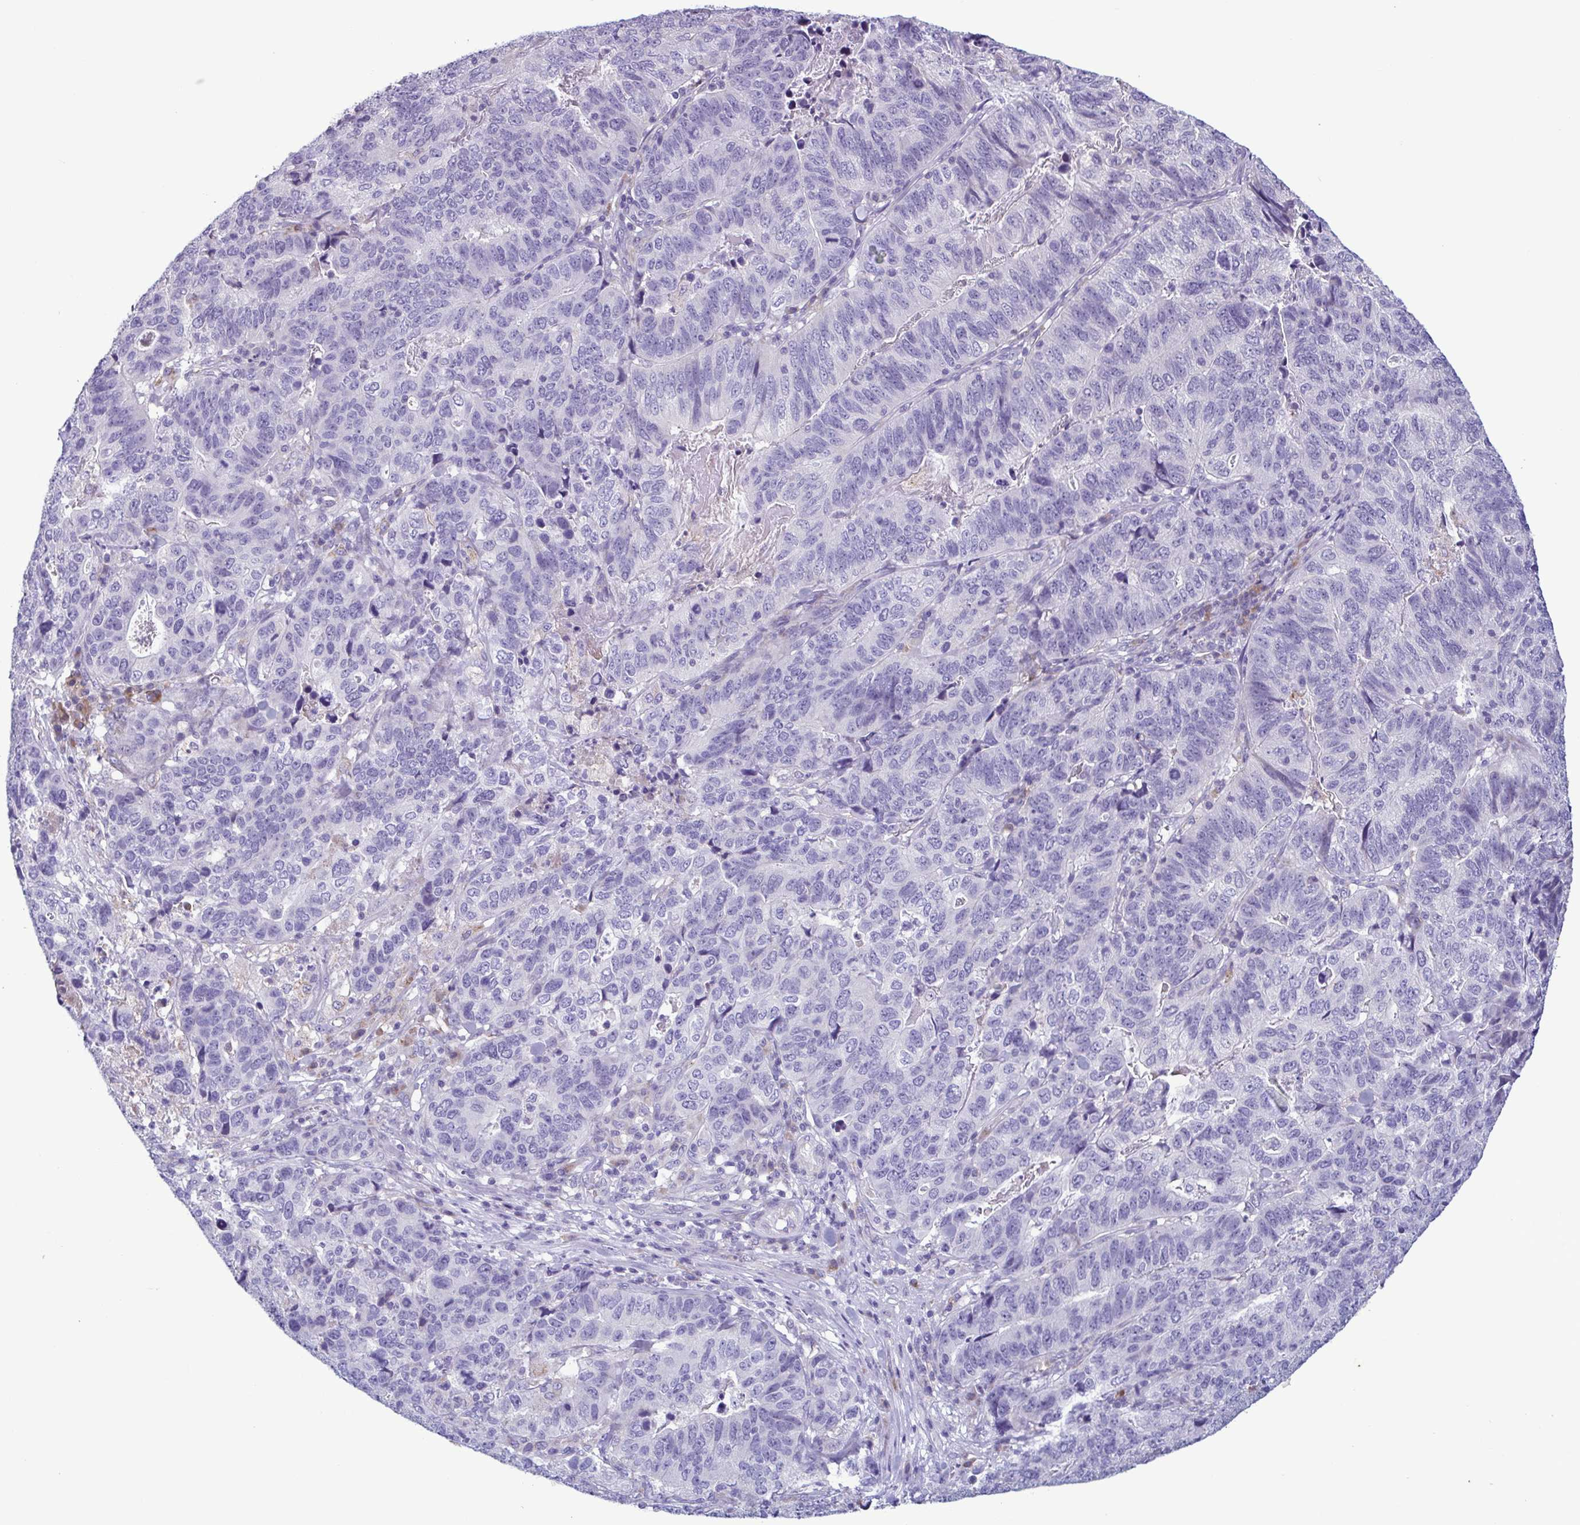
{"staining": {"intensity": "negative", "quantity": "none", "location": "none"}, "tissue": "stomach cancer", "cell_type": "Tumor cells", "image_type": "cancer", "snomed": [{"axis": "morphology", "description": "Adenocarcinoma, NOS"}, {"axis": "topography", "description": "Stomach, upper"}], "caption": "The image exhibits no staining of tumor cells in stomach cancer (adenocarcinoma). Nuclei are stained in blue.", "gene": "F13B", "patient": {"sex": "female", "age": 67}}